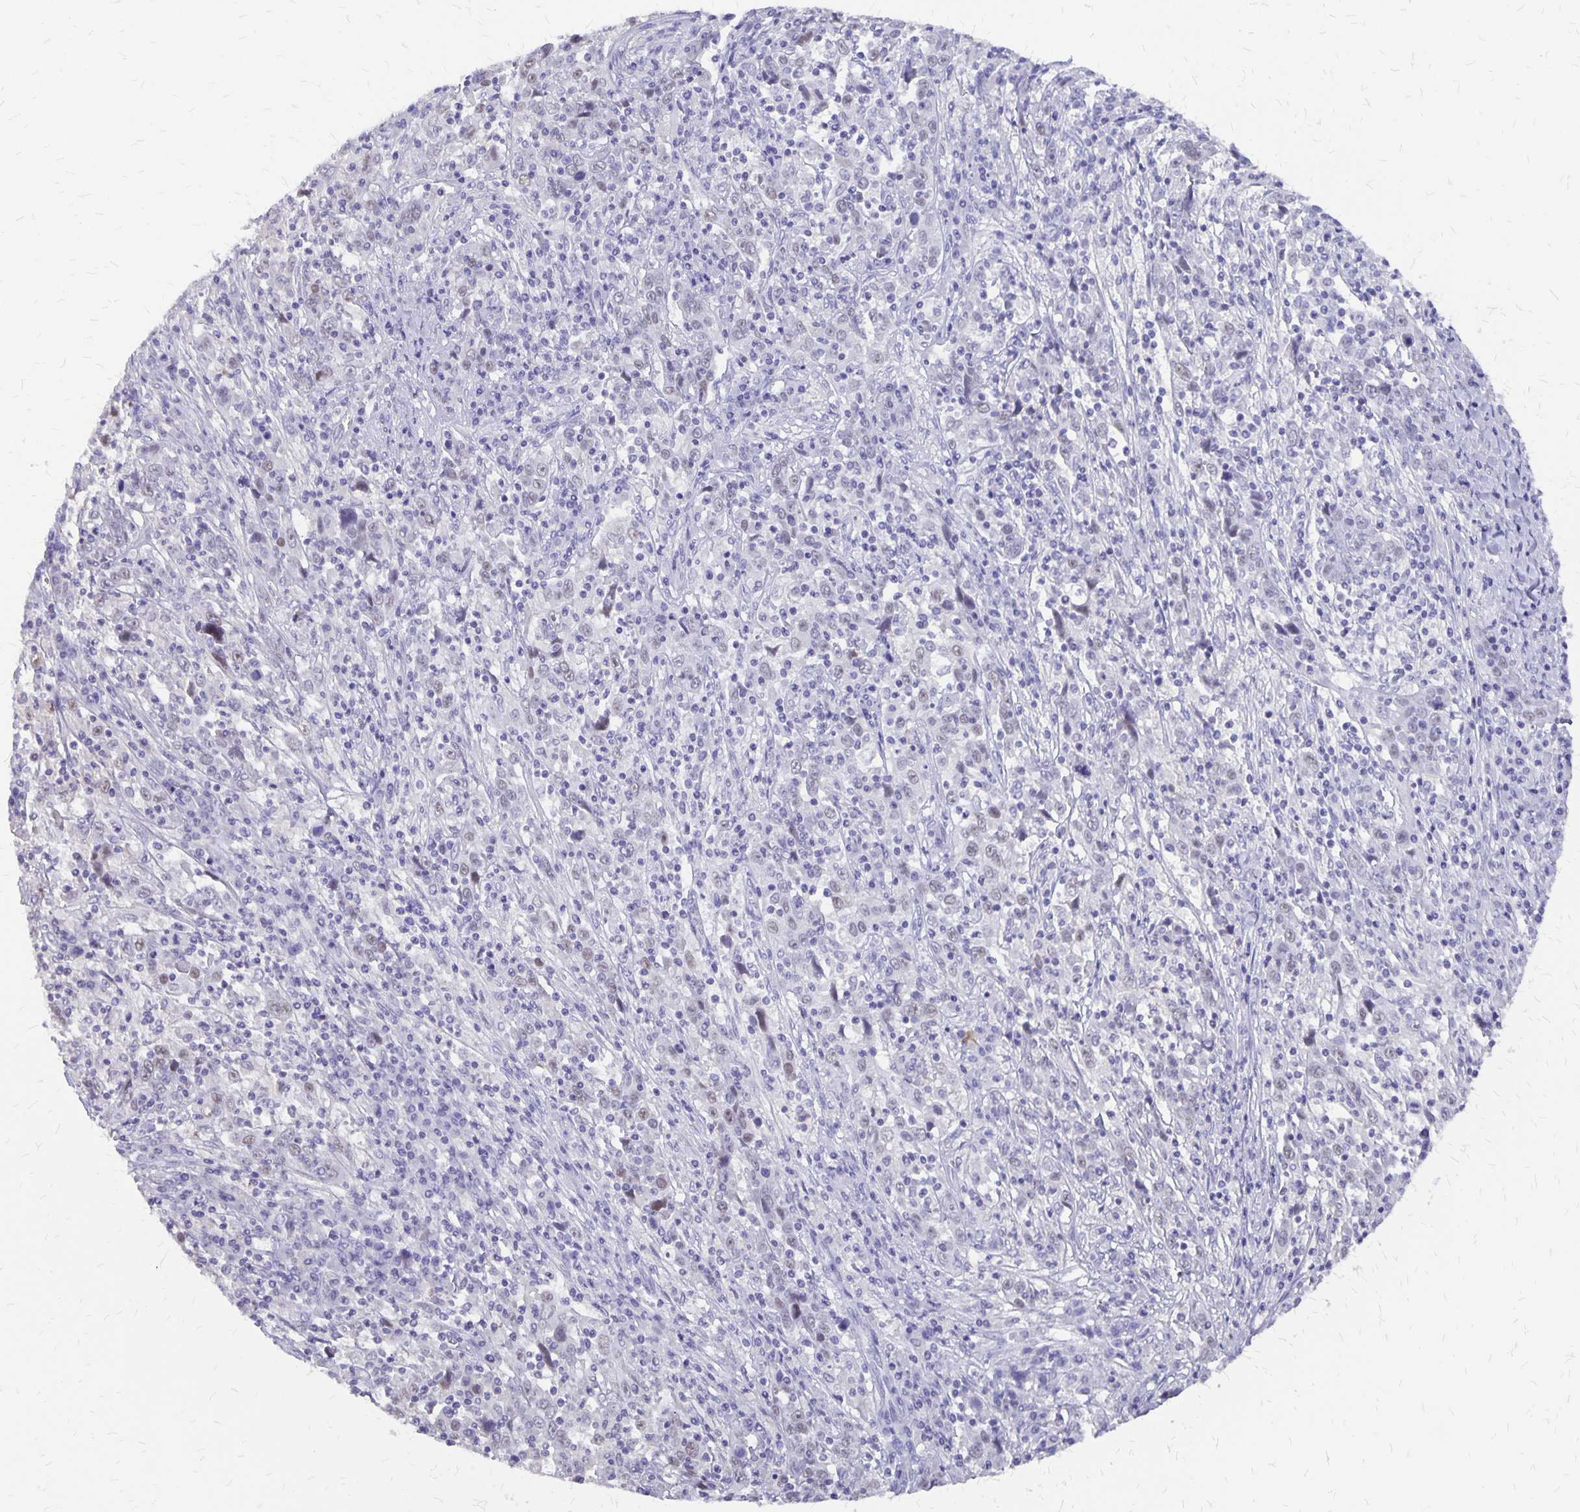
{"staining": {"intensity": "weak", "quantity": "25%-75%", "location": "nuclear"}, "tissue": "cervical cancer", "cell_type": "Tumor cells", "image_type": "cancer", "snomed": [{"axis": "morphology", "description": "Squamous cell carcinoma, NOS"}, {"axis": "topography", "description": "Cervix"}], "caption": "Squamous cell carcinoma (cervical) stained with DAB (3,3'-diaminobenzidine) immunohistochemistry shows low levels of weak nuclear staining in approximately 25%-75% of tumor cells.", "gene": "SI", "patient": {"sex": "female", "age": 46}}